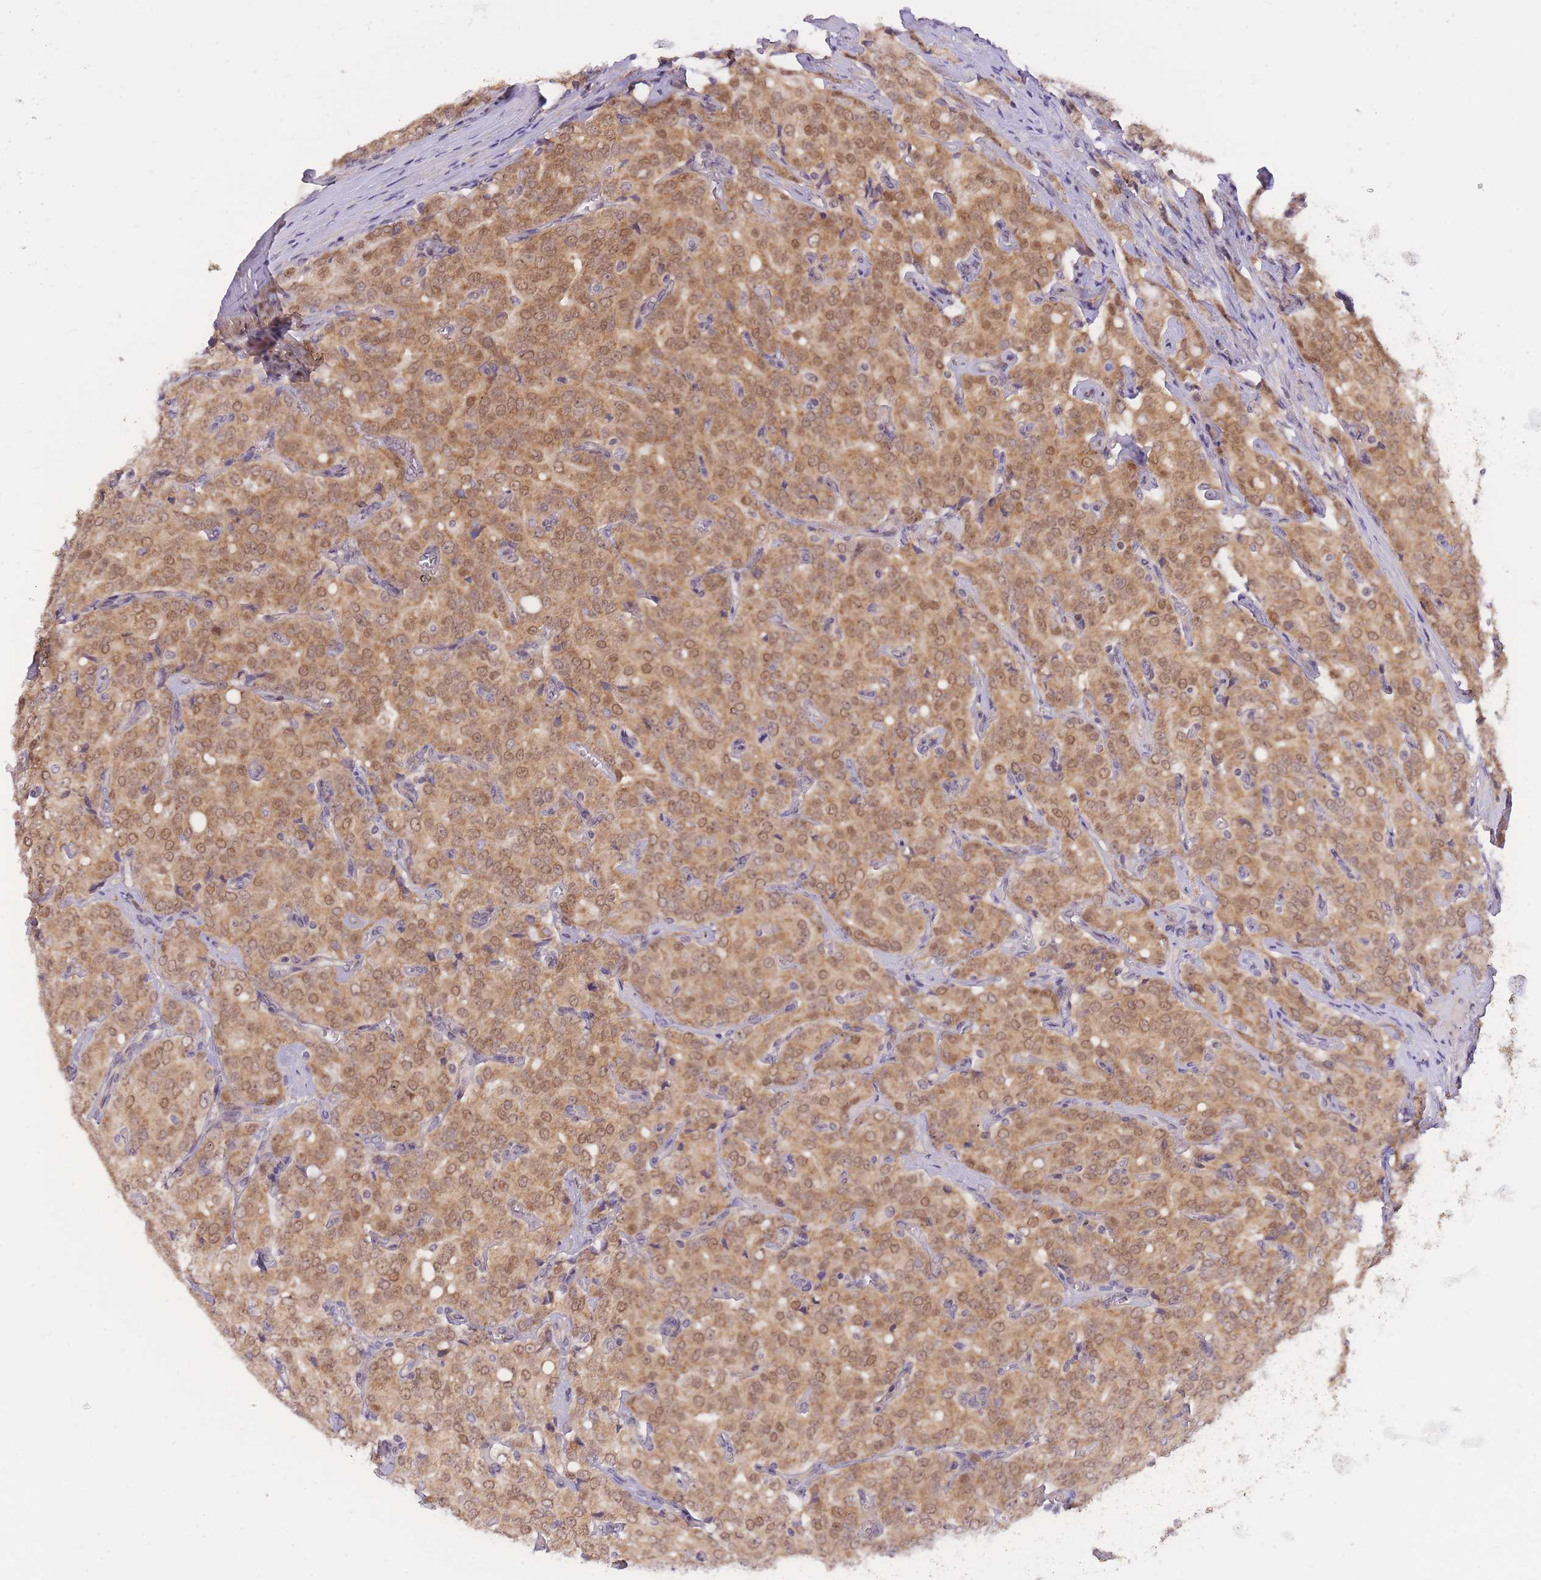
{"staining": {"intensity": "moderate", "quantity": ">75%", "location": "cytoplasmic/membranous,nuclear"}, "tissue": "prostate cancer", "cell_type": "Tumor cells", "image_type": "cancer", "snomed": [{"axis": "morphology", "description": "Adenocarcinoma, High grade"}, {"axis": "topography", "description": "Prostate"}], "caption": "Moderate cytoplasmic/membranous and nuclear positivity is seen in approximately >75% of tumor cells in high-grade adenocarcinoma (prostate). (Brightfield microscopy of DAB IHC at high magnification).", "gene": "MINDY2", "patient": {"sex": "male", "age": 68}}